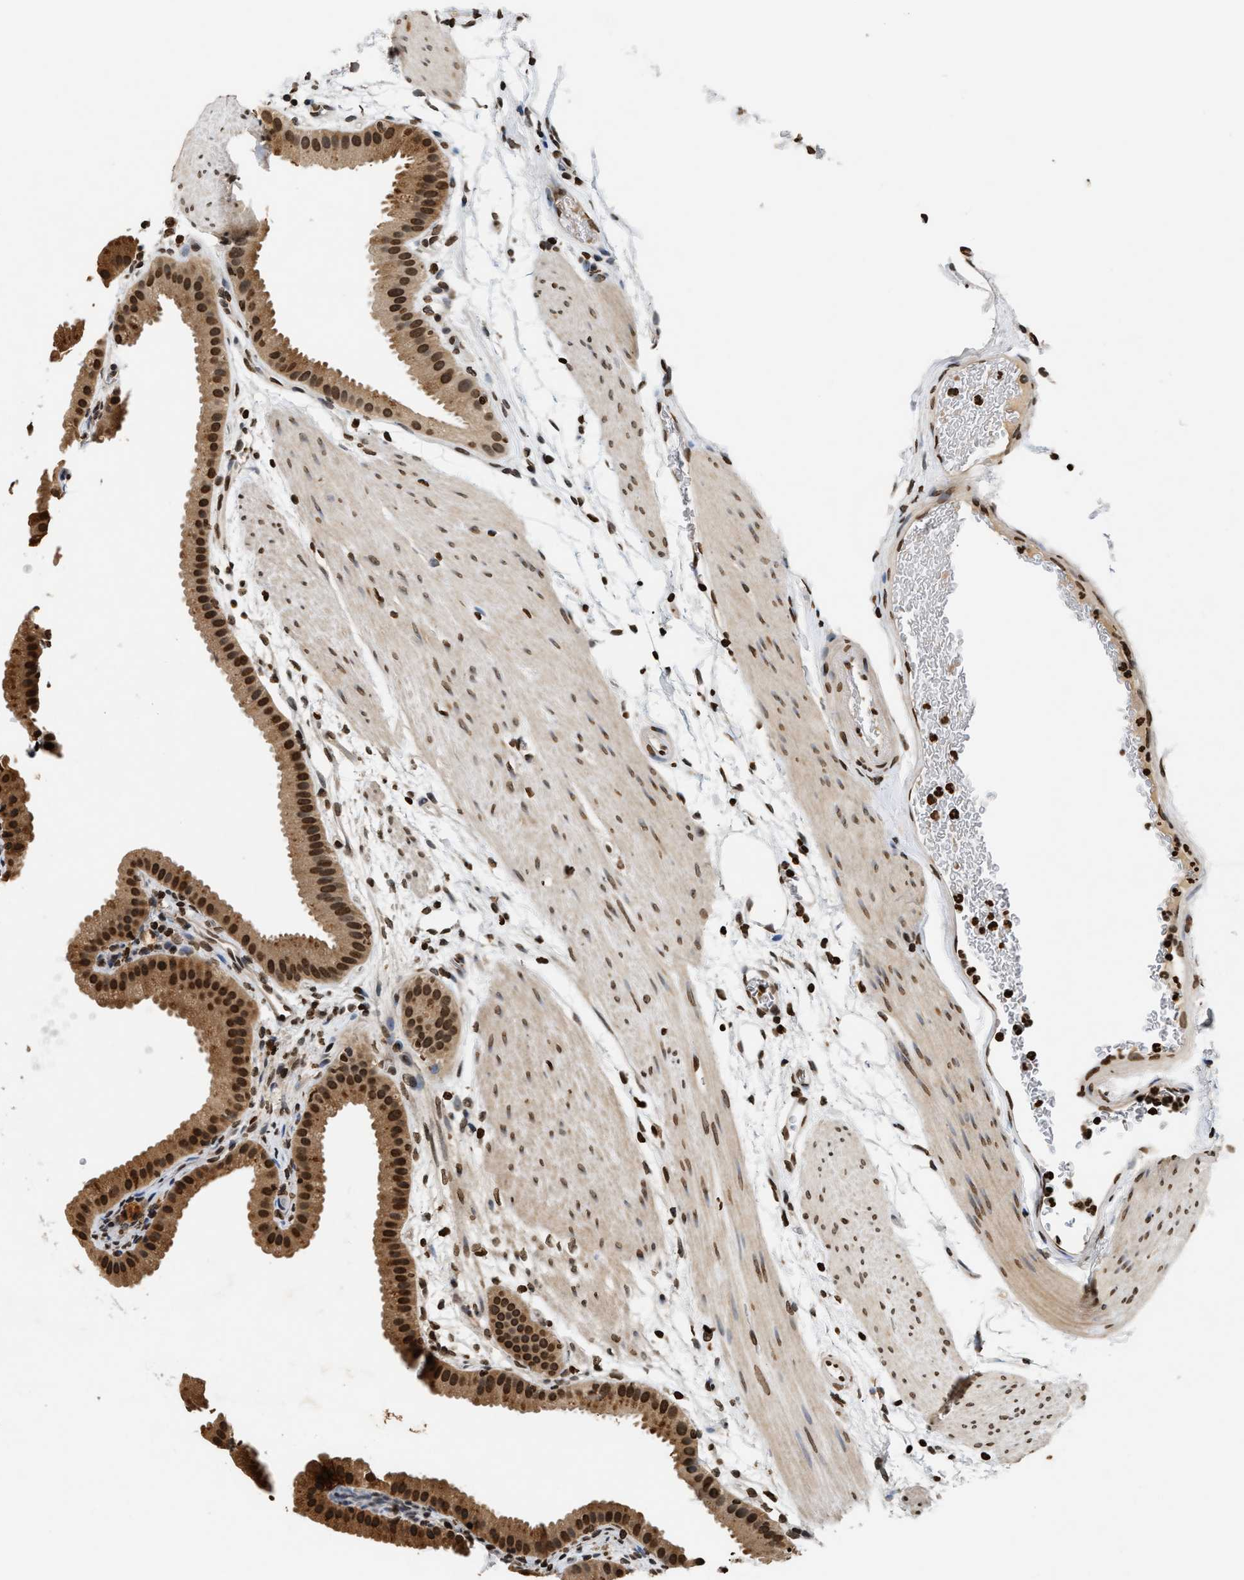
{"staining": {"intensity": "strong", "quantity": ">75%", "location": "cytoplasmic/membranous,nuclear"}, "tissue": "gallbladder", "cell_type": "Glandular cells", "image_type": "normal", "snomed": [{"axis": "morphology", "description": "Normal tissue, NOS"}, {"axis": "topography", "description": "Gallbladder"}], "caption": "This photomicrograph demonstrates unremarkable gallbladder stained with immunohistochemistry (IHC) to label a protein in brown. The cytoplasmic/membranous,nuclear of glandular cells show strong positivity for the protein. Nuclei are counter-stained blue.", "gene": "DNASE1L3", "patient": {"sex": "female", "age": 64}}